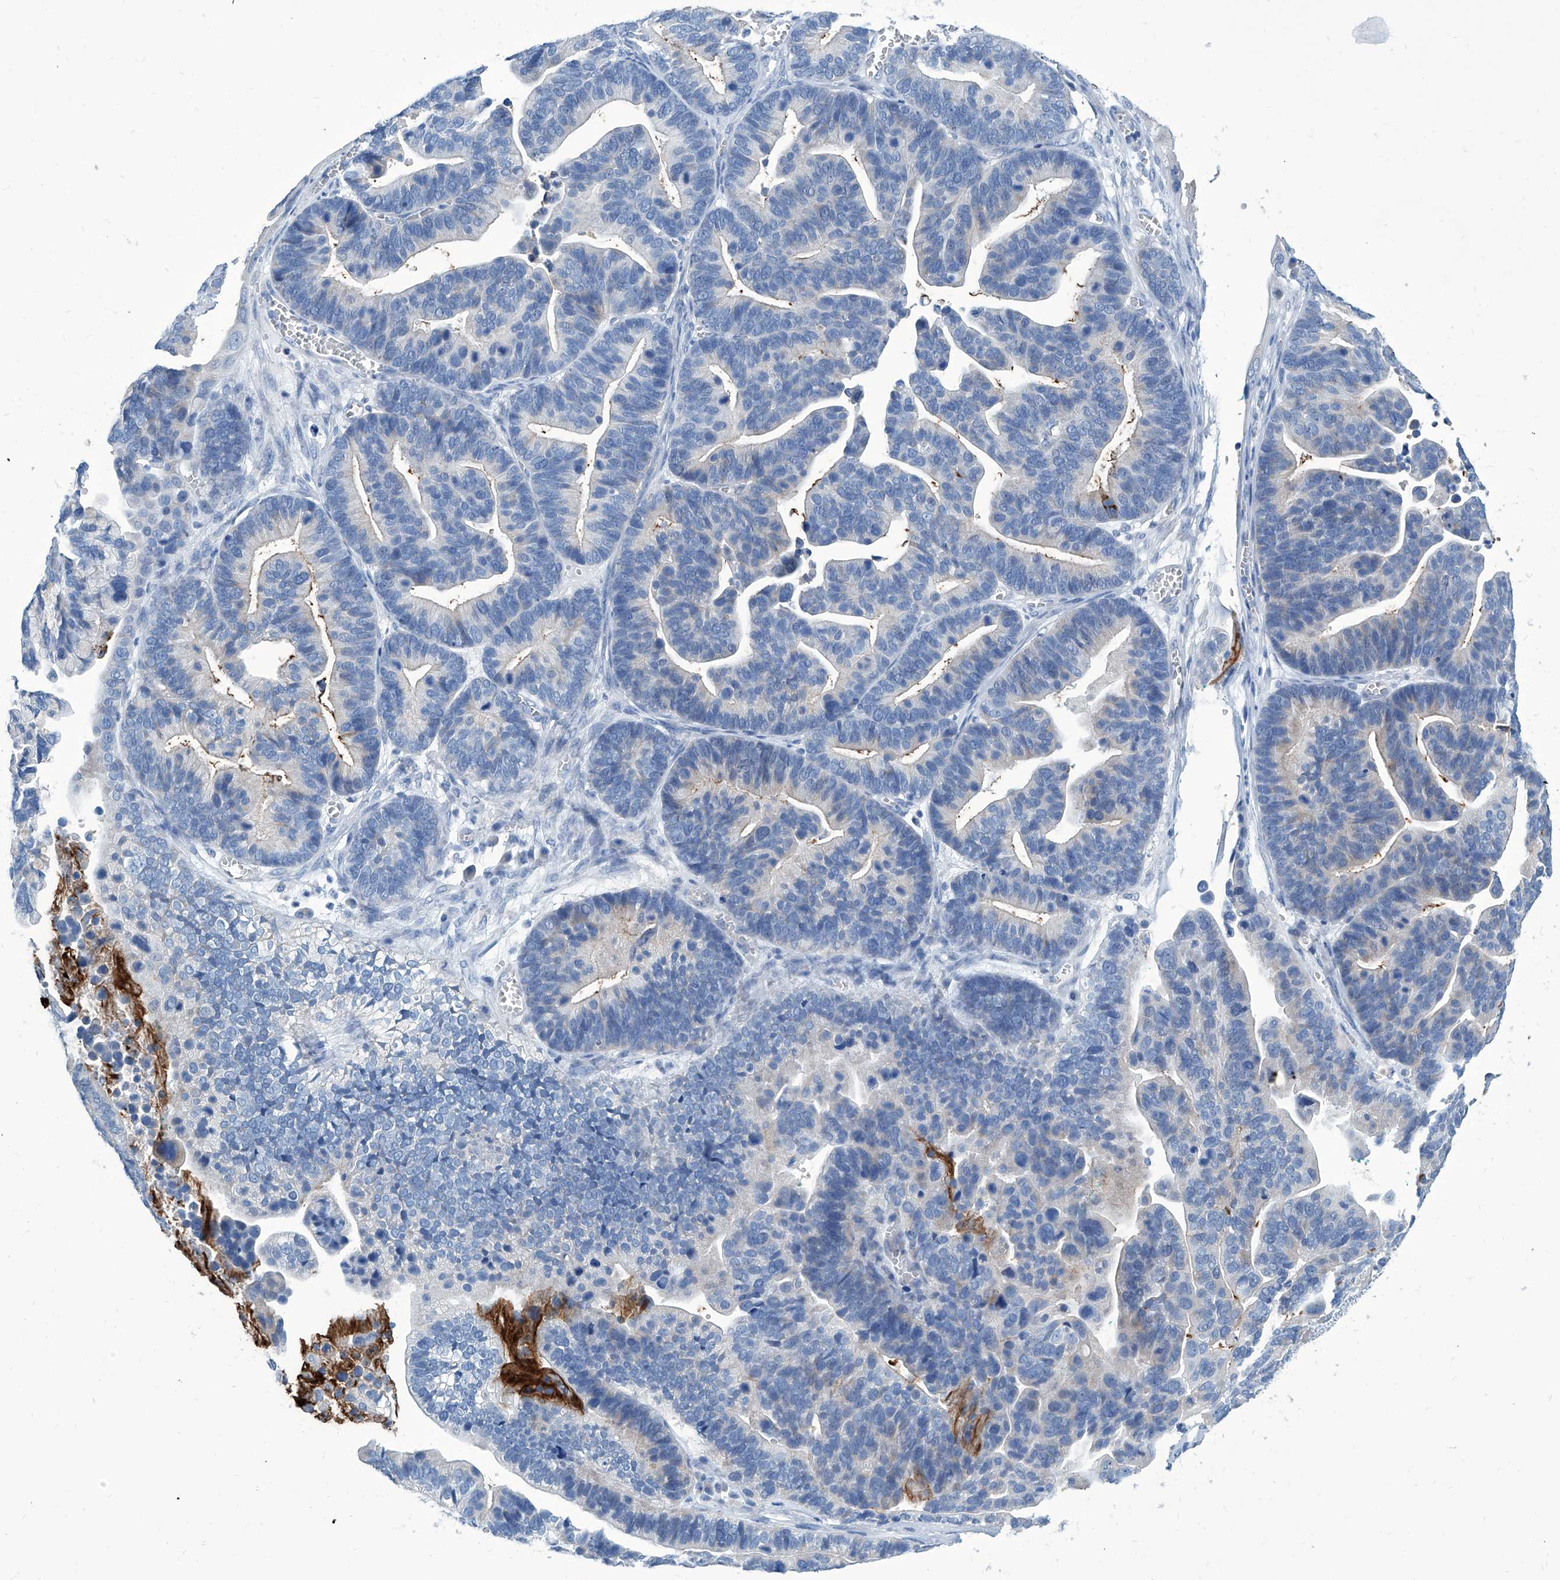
{"staining": {"intensity": "negative", "quantity": "none", "location": "none"}, "tissue": "ovarian cancer", "cell_type": "Tumor cells", "image_type": "cancer", "snomed": [{"axis": "morphology", "description": "Cystadenocarcinoma, serous, NOS"}, {"axis": "topography", "description": "Ovary"}], "caption": "Tumor cells are negative for brown protein staining in ovarian cancer (serous cystadenocarcinoma).", "gene": "ZNF519", "patient": {"sex": "female", "age": 56}}